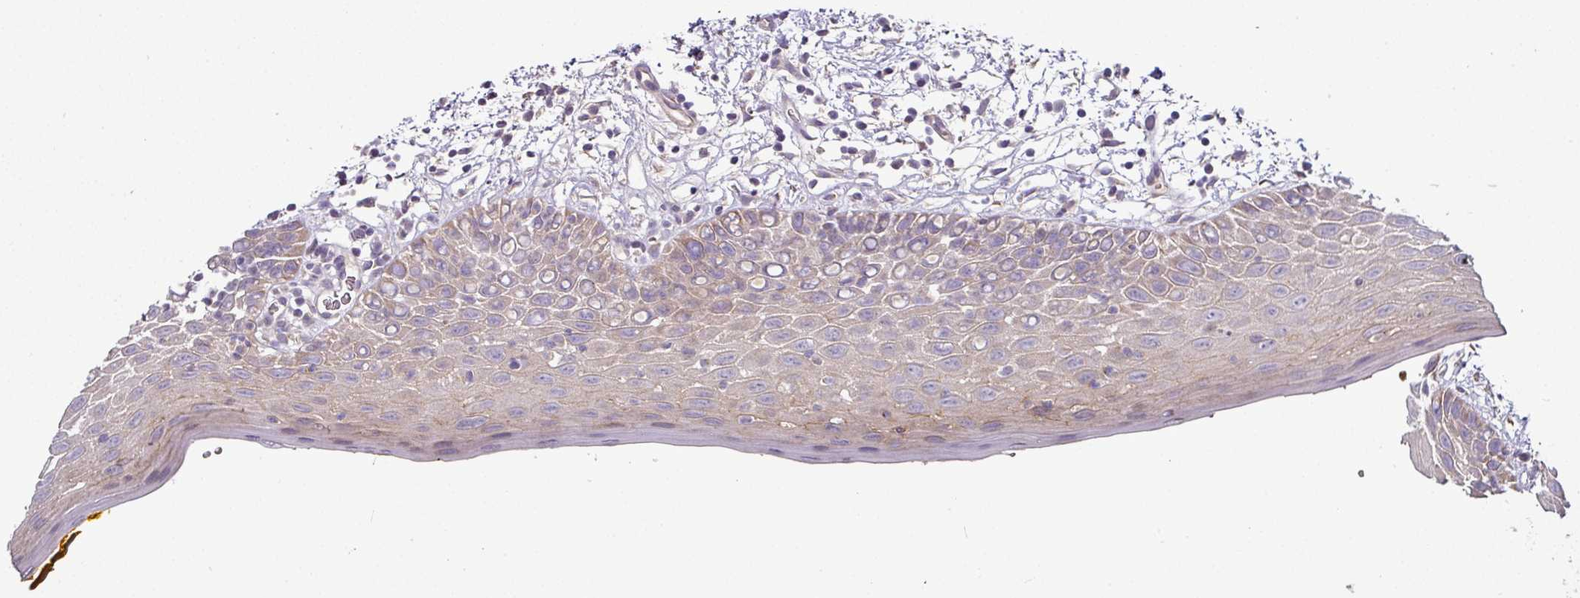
{"staining": {"intensity": "weak", "quantity": "25%-75%", "location": "cytoplasmic/membranous"}, "tissue": "oral mucosa", "cell_type": "Squamous epithelial cells", "image_type": "normal", "snomed": [{"axis": "morphology", "description": "Normal tissue, NOS"}, {"axis": "morphology", "description": "Squamous cell carcinoma, NOS"}, {"axis": "topography", "description": "Oral tissue"}, {"axis": "topography", "description": "Tounge, NOS"}, {"axis": "topography", "description": "Head-Neck"}], "caption": "The image demonstrates staining of unremarkable oral mucosa, revealing weak cytoplasmic/membranous protein staining (brown color) within squamous epithelial cells.", "gene": "GAN", "patient": {"sex": "male", "age": 76}}